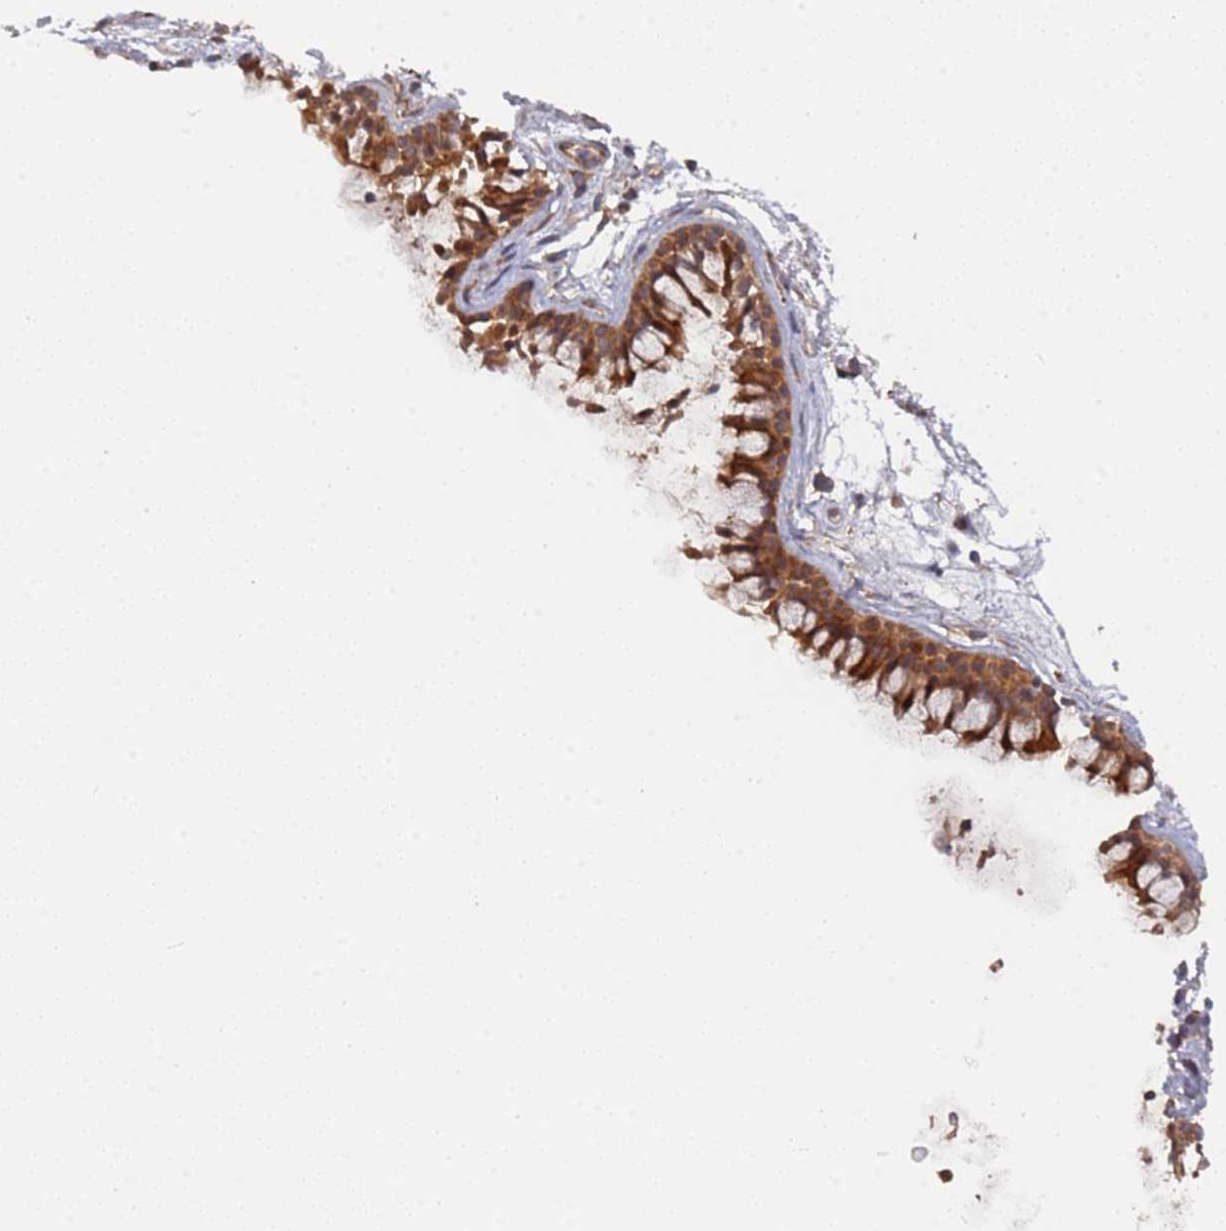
{"staining": {"intensity": "strong", "quantity": ">75%", "location": "cytoplasmic/membranous"}, "tissue": "nasopharynx", "cell_type": "Respiratory epithelial cells", "image_type": "normal", "snomed": [{"axis": "morphology", "description": "Normal tissue, NOS"}, {"axis": "topography", "description": "Nasopharynx"}], "caption": "The histopathology image displays immunohistochemical staining of normal nasopharynx. There is strong cytoplasmic/membranous expression is present in approximately >75% of respiratory epithelial cells. The protein of interest is stained brown, and the nuclei are stained in blue (DAB IHC with brightfield microscopy, high magnification).", "gene": "DDX60", "patient": {"sex": "male", "age": 82}}